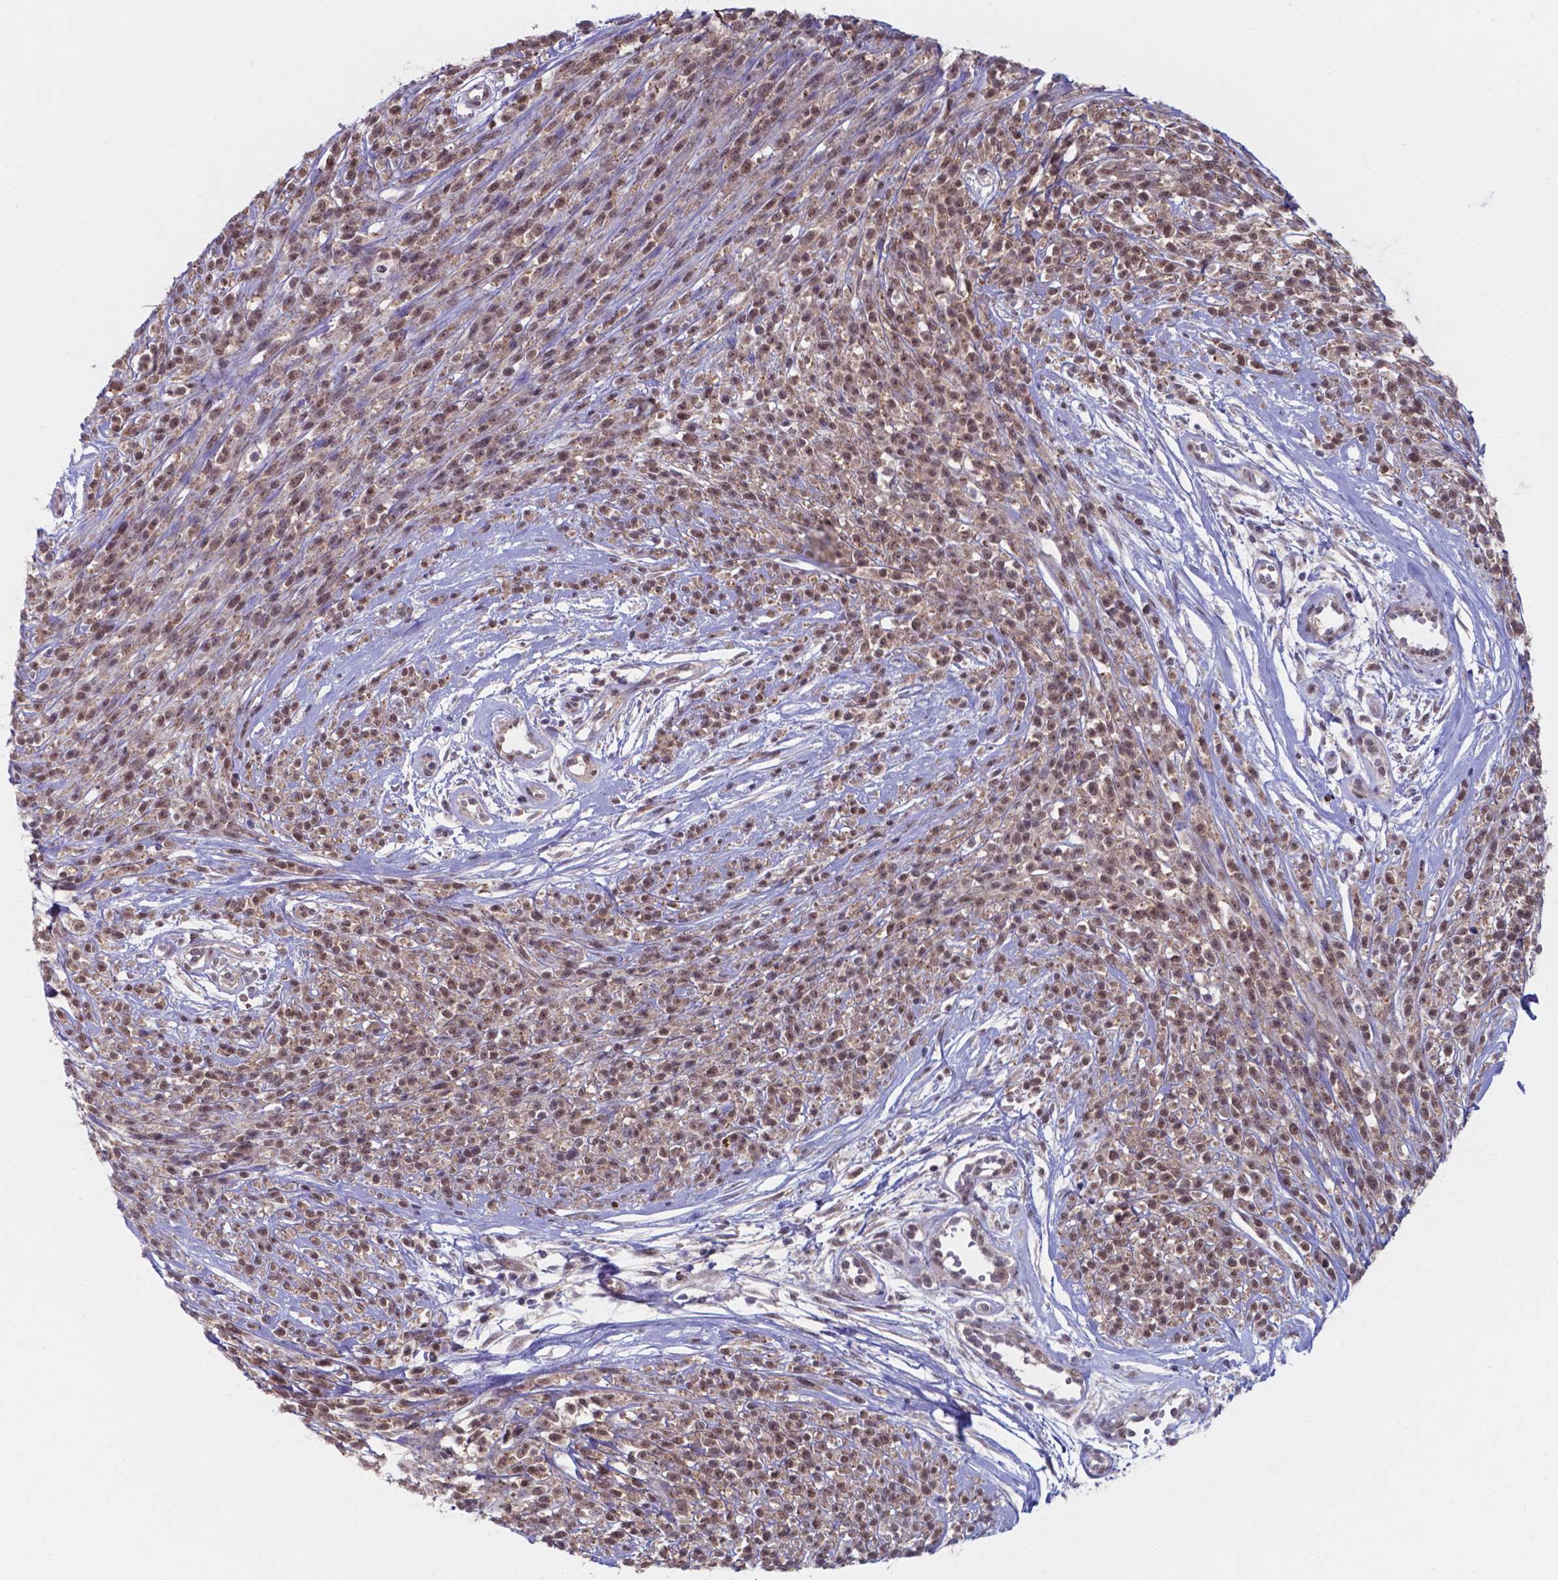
{"staining": {"intensity": "moderate", "quantity": ">75%", "location": "nuclear"}, "tissue": "melanoma", "cell_type": "Tumor cells", "image_type": "cancer", "snomed": [{"axis": "morphology", "description": "Malignant melanoma, NOS"}, {"axis": "topography", "description": "Skin"}, {"axis": "topography", "description": "Skin of trunk"}], "caption": "Immunohistochemistry of human melanoma demonstrates medium levels of moderate nuclear positivity in approximately >75% of tumor cells. (Brightfield microscopy of DAB IHC at high magnification).", "gene": "UBE2E2", "patient": {"sex": "male", "age": 74}}